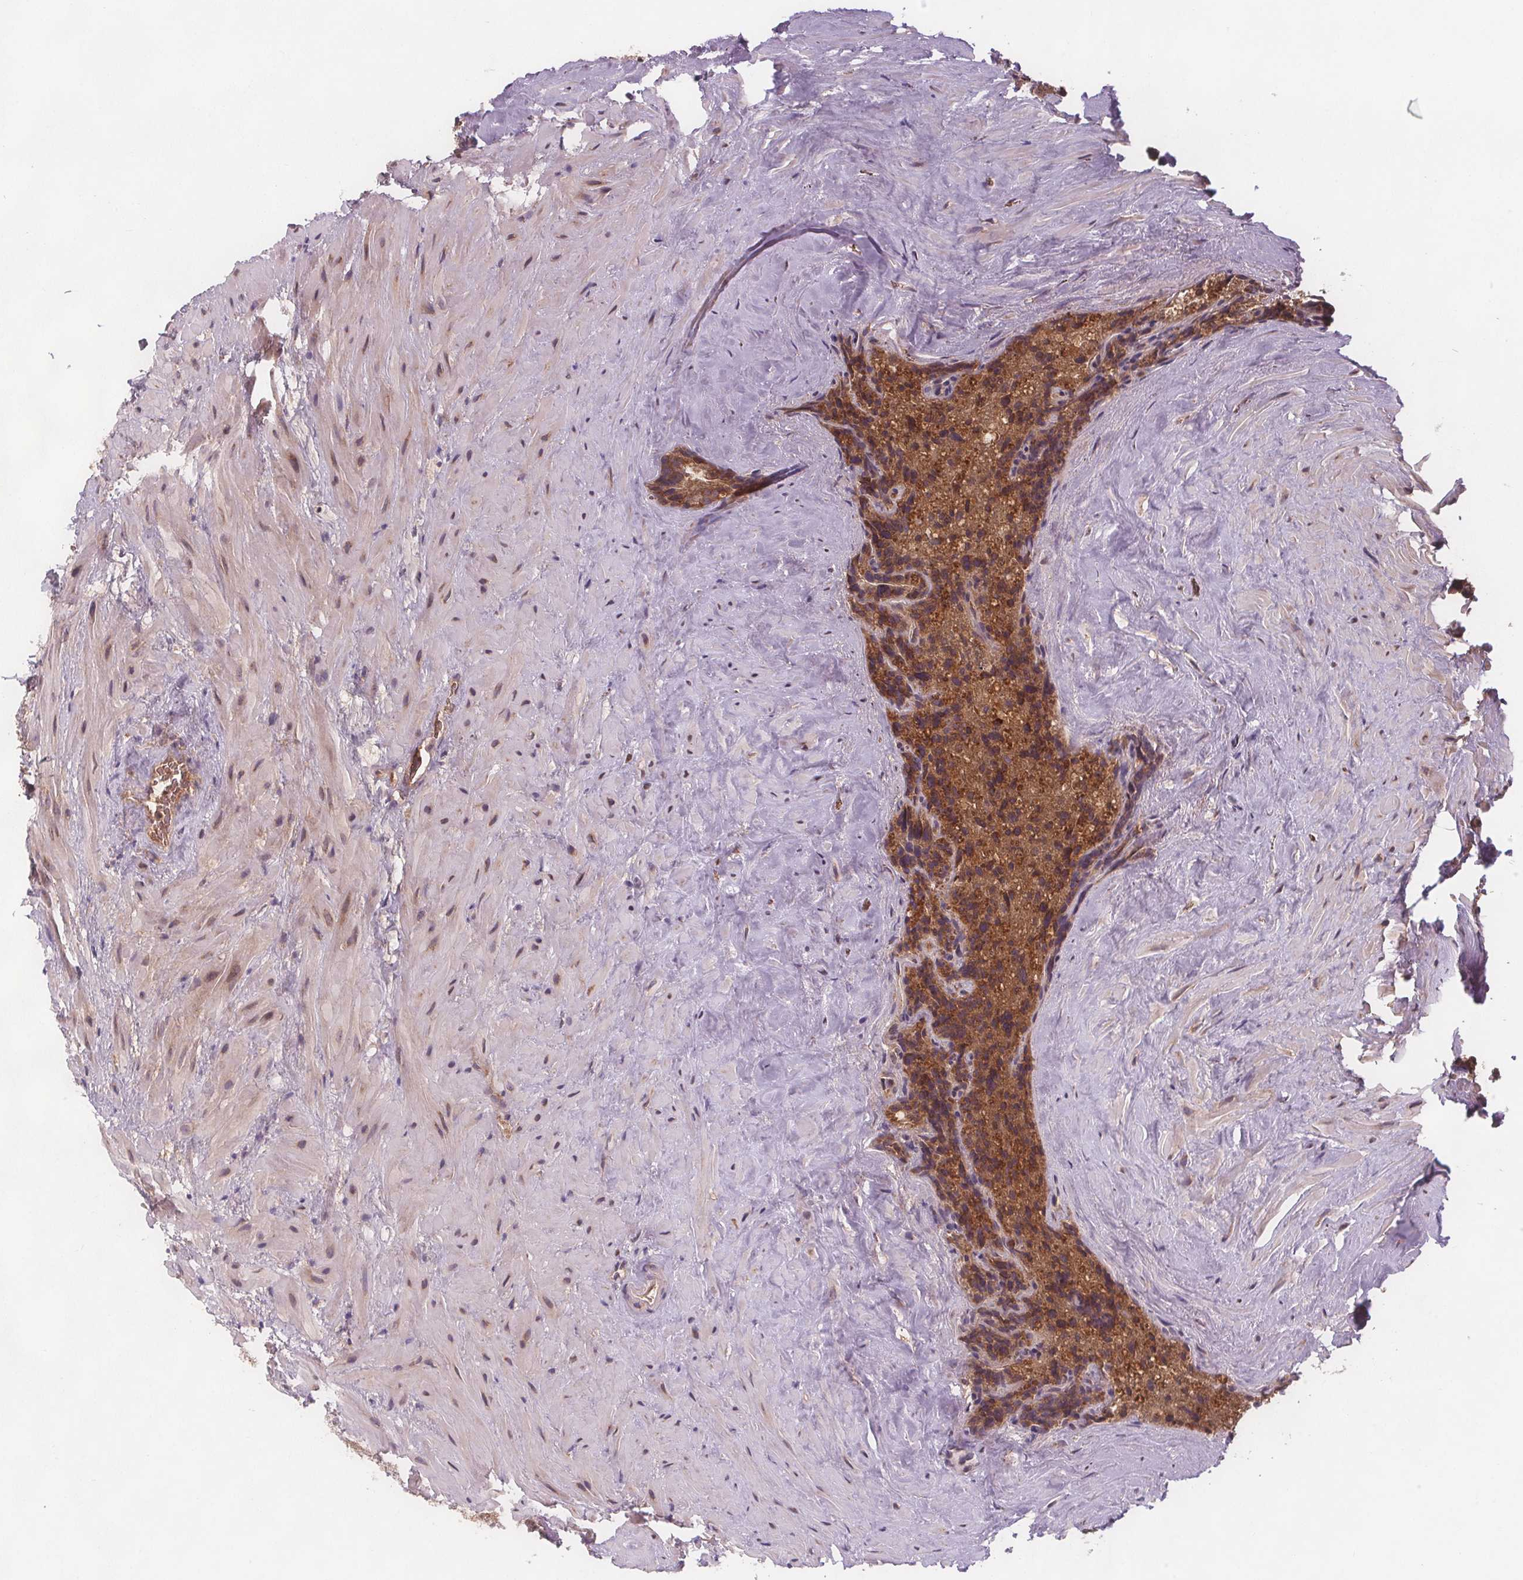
{"staining": {"intensity": "moderate", "quantity": ">75%", "location": "cytoplasmic/membranous"}, "tissue": "seminal vesicle", "cell_type": "Glandular cells", "image_type": "normal", "snomed": [{"axis": "morphology", "description": "Normal tissue, NOS"}, {"axis": "topography", "description": "Prostate"}, {"axis": "topography", "description": "Seminal veicle"}], "caption": "Seminal vesicle stained with DAB (3,3'-diaminobenzidine) immunohistochemistry (IHC) demonstrates medium levels of moderate cytoplasmic/membranous expression in approximately >75% of glandular cells. Ihc stains the protein of interest in brown and the nuclei are stained blue.", "gene": "EIF3D", "patient": {"sex": "male", "age": 71}}